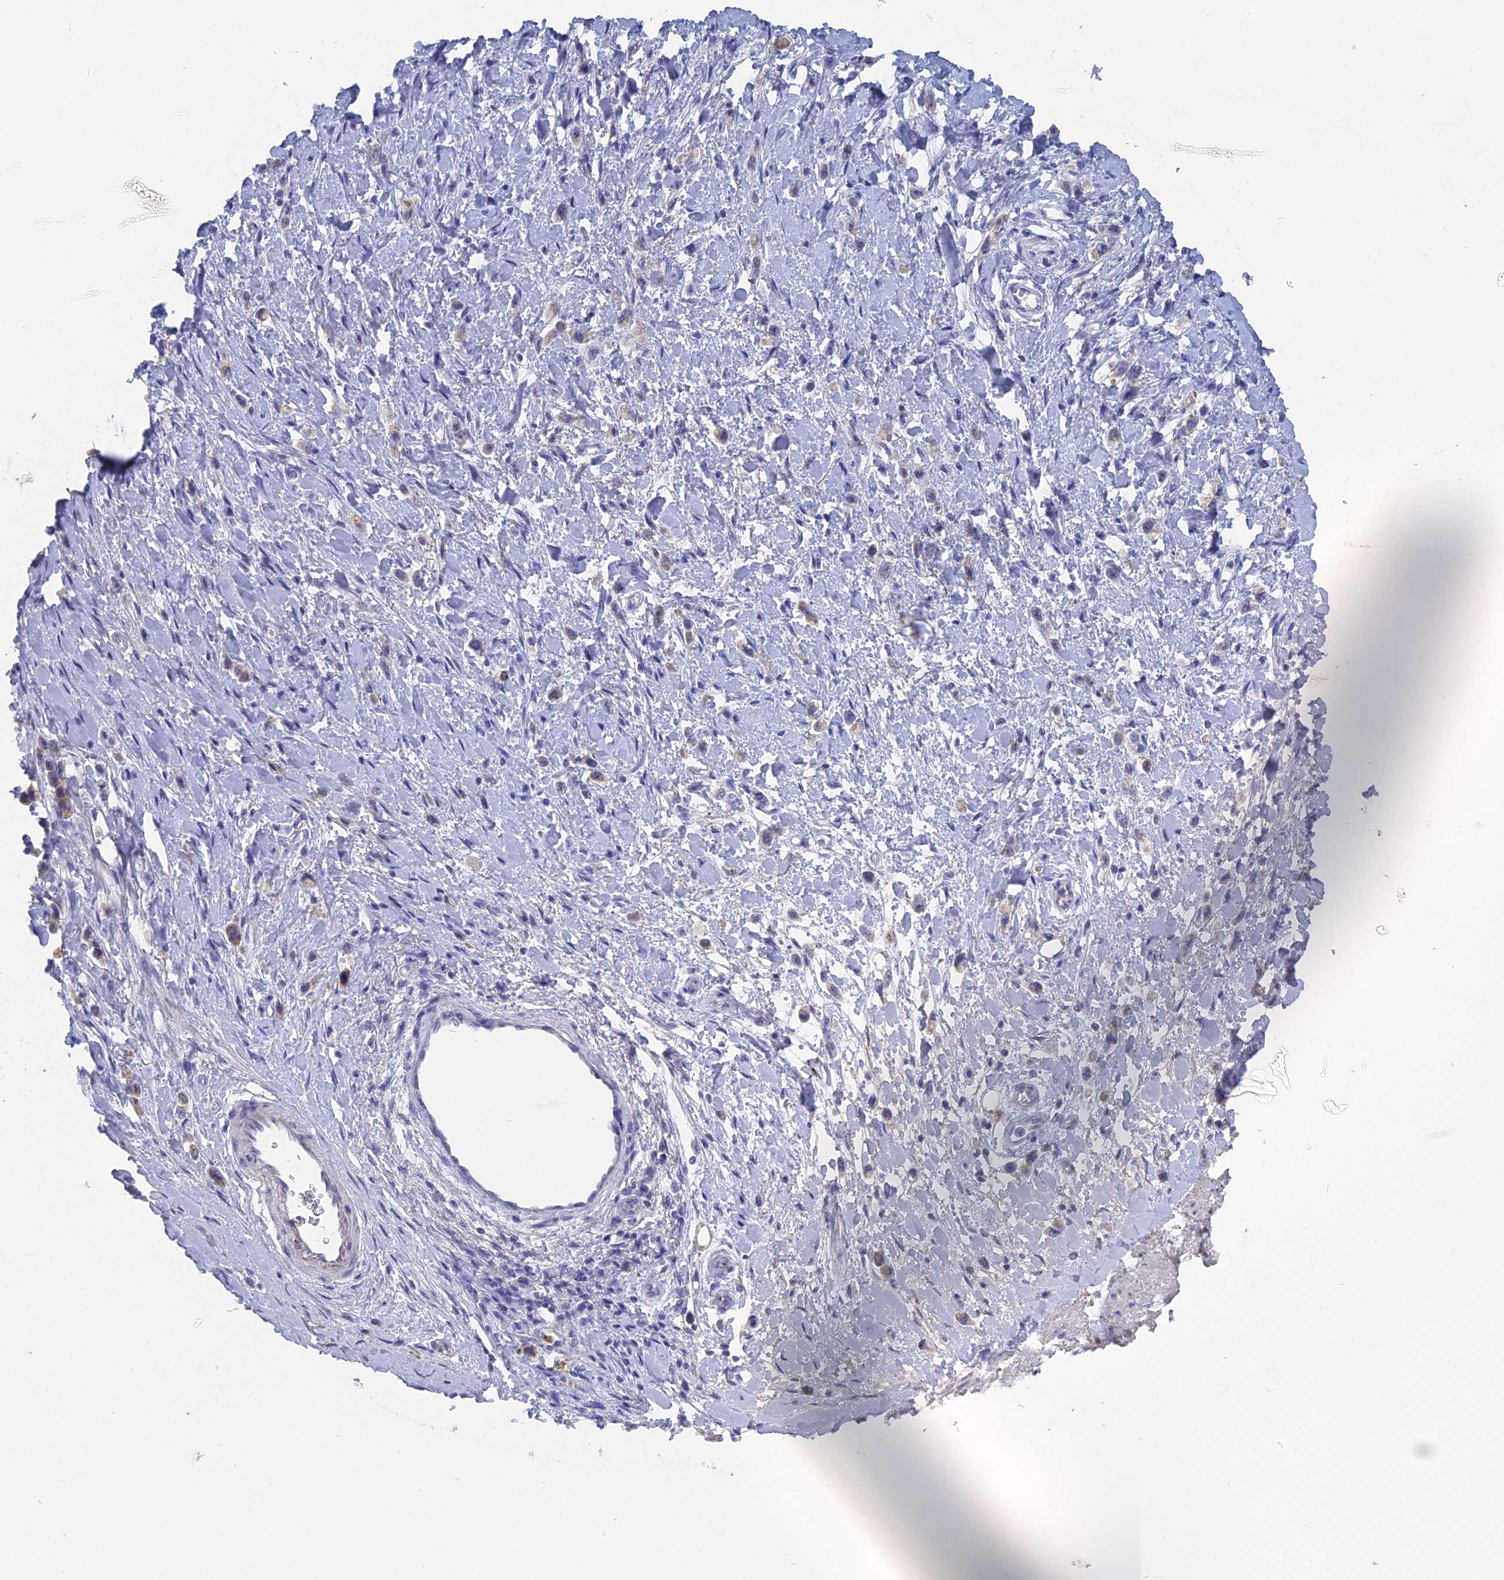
{"staining": {"intensity": "weak", "quantity": "<25%", "location": "cytoplasmic/membranous"}, "tissue": "stomach cancer", "cell_type": "Tumor cells", "image_type": "cancer", "snomed": [{"axis": "morphology", "description": "Adenocarcinoma, NOS"}, {"axis": "topography", "description": "Stomach"}], "caption": "Tumor cells are negative for protein expression in human stomach adenocarcinoma.", "gene": "HIGD1A", "patient": {"sex": "female", "age": 65}}